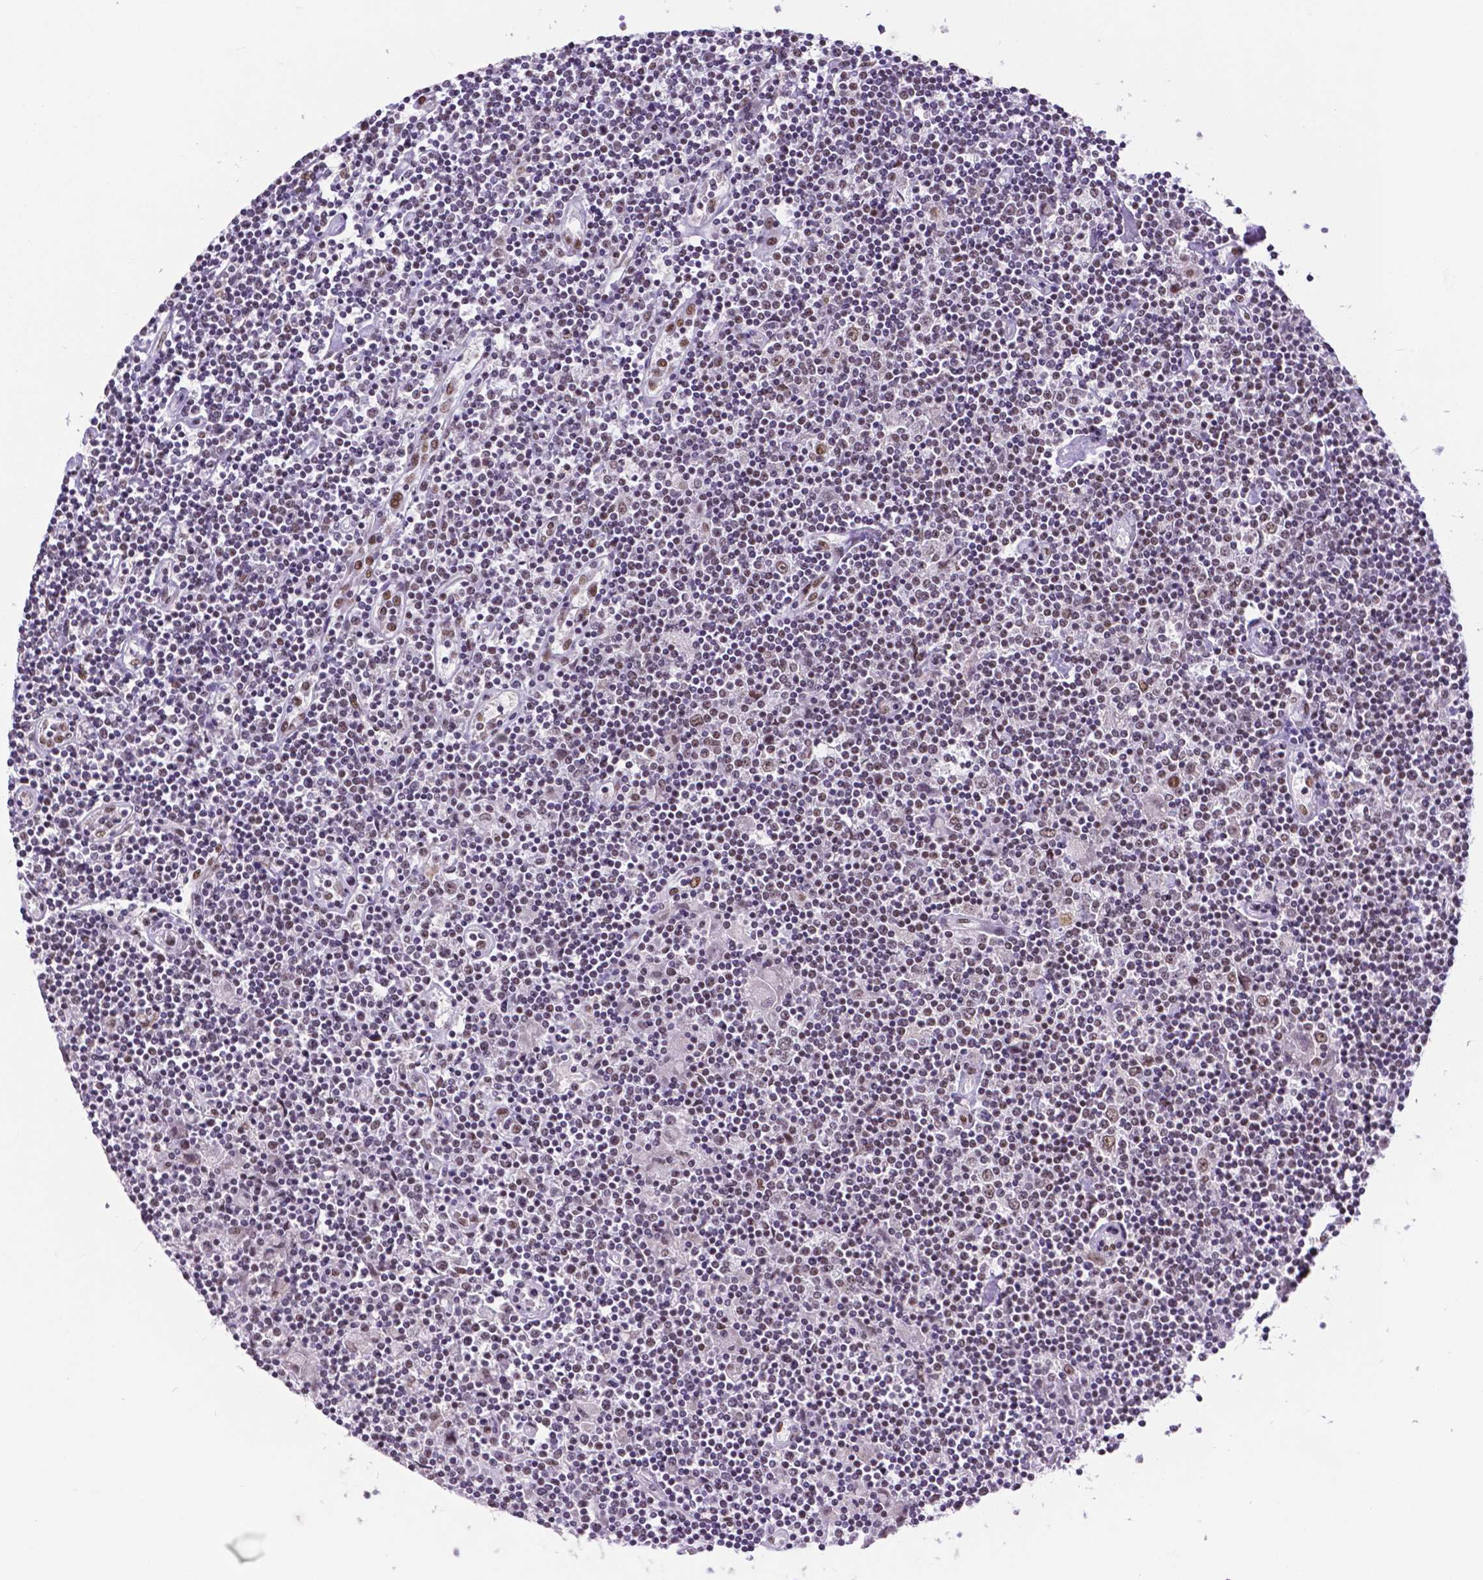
{"staining": {"intensity": "moderate", "quantity": ">75%", "location": "nuclear"}, "tissue": "lymphoma", "cell_type": "Tumor cells", "image_type": "cancer", "snomed": [{"axis": "morphology", "description": "Hodgkin's disease, NOS"}, {"axis": "topography", "description": "Lymph node"}], "caption": "A micrograph of Hodgkin's disease stained for a protein displays moderate nuclear brown staining in tumor cells.", "gene": "ATRX", "patient": {"sex": "male", "age": 40}}